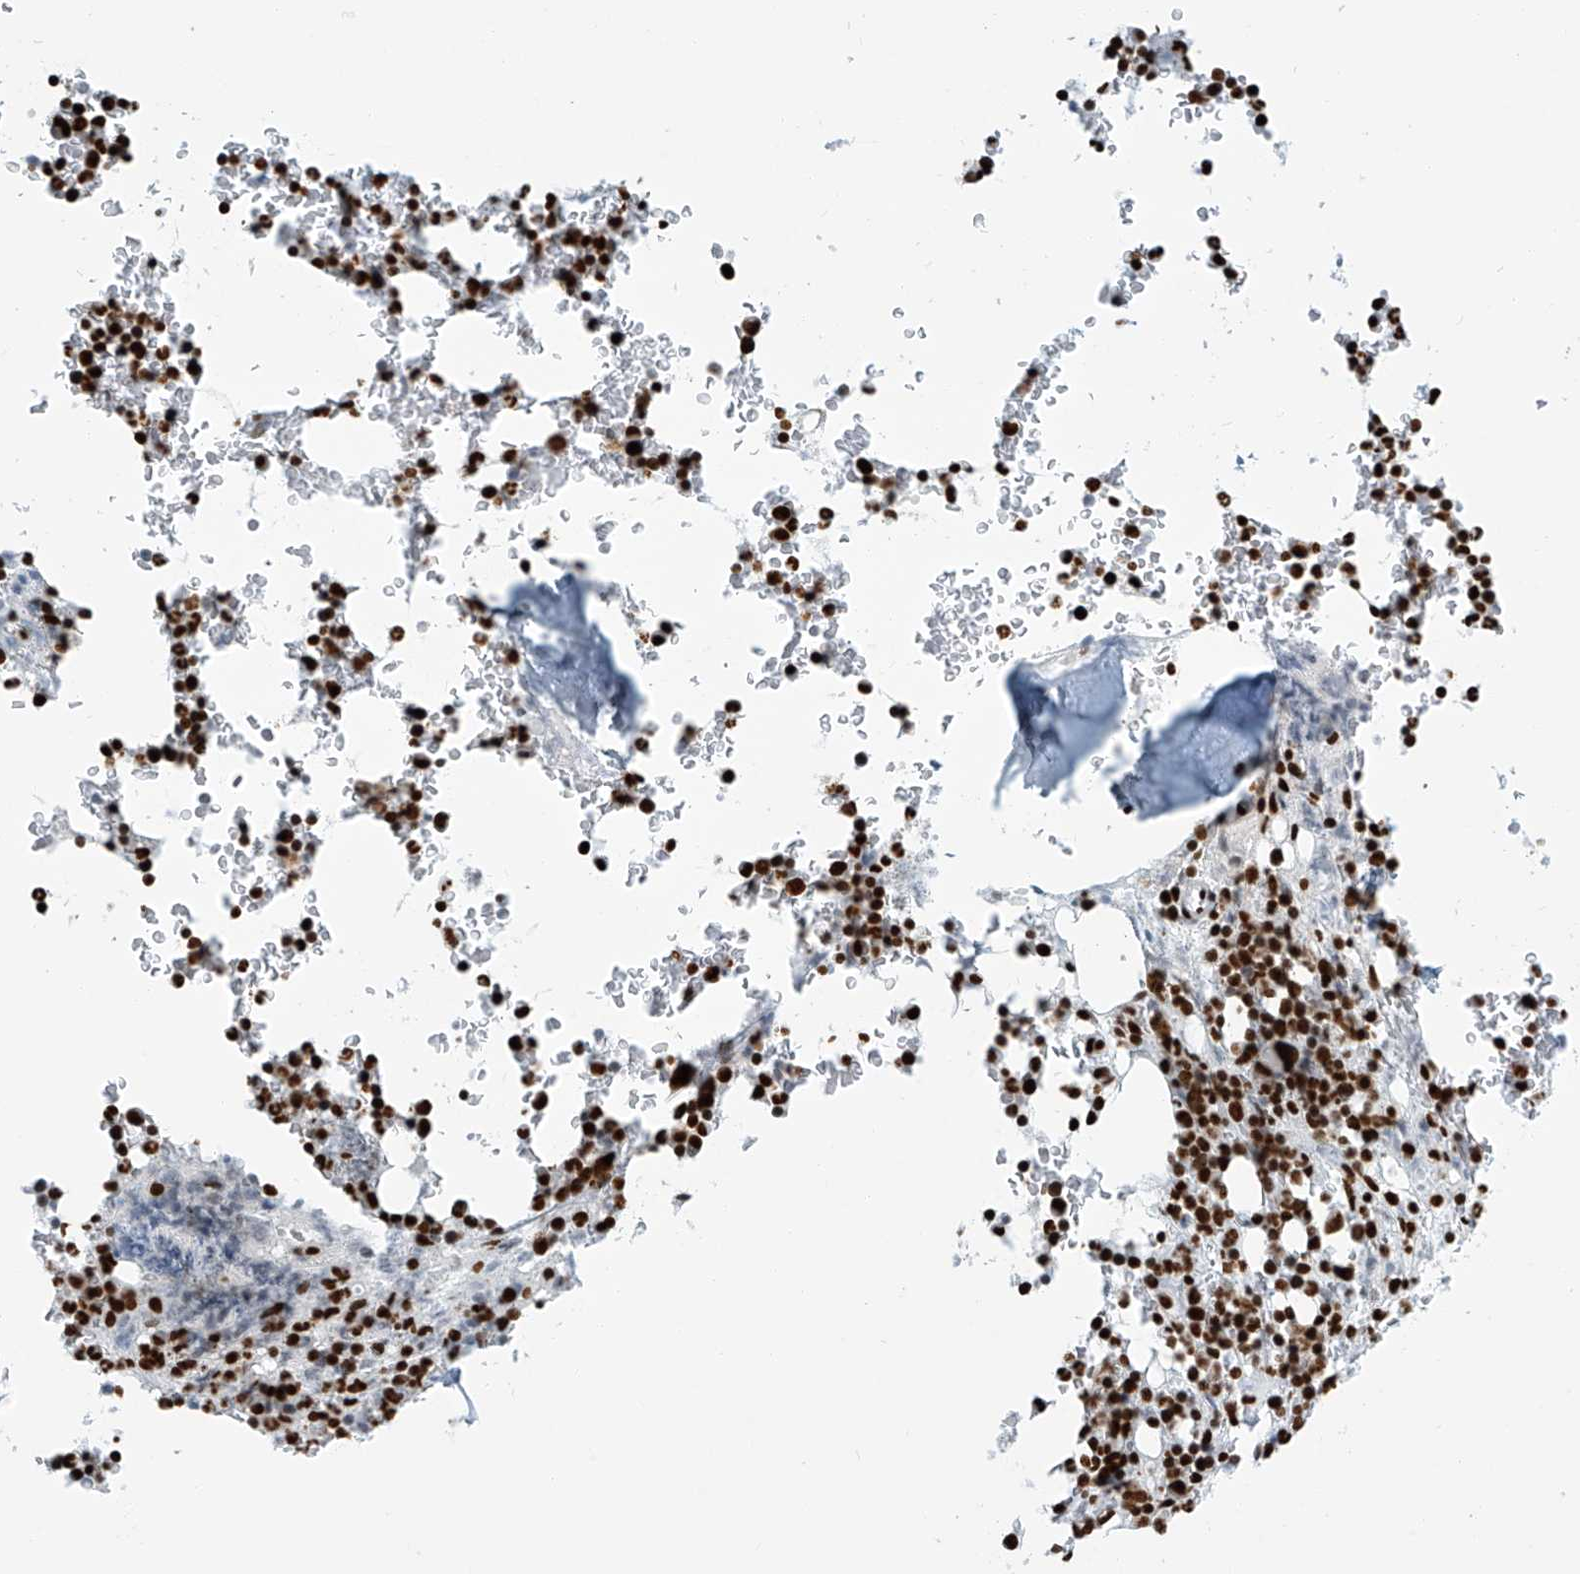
{"staining": {"intensity": "strong", "quantity": ">75%", "location": "nuclear"}, "tissue": "bone marrow", "cell_type": "Hematopoietic cells", "image_type": "normal", "snomed": [{"axis": "morphology", "description": "Normal tissue, NOS"}, {"axis": "topography", "description": "Bone marrow"}], "caption": "High-magnification brightfield microscopy of normal bone marrow stained with DAB (3,3'-diaminobenzidine) (brown) and counterstained with hematoxylin (blue). hematopoietic cells exhibit strong nuclear positivity is appreciated in about>75% of cells.", "gene": "ENSG00000257390", "patient": {"sex": "male", "age": 58}}